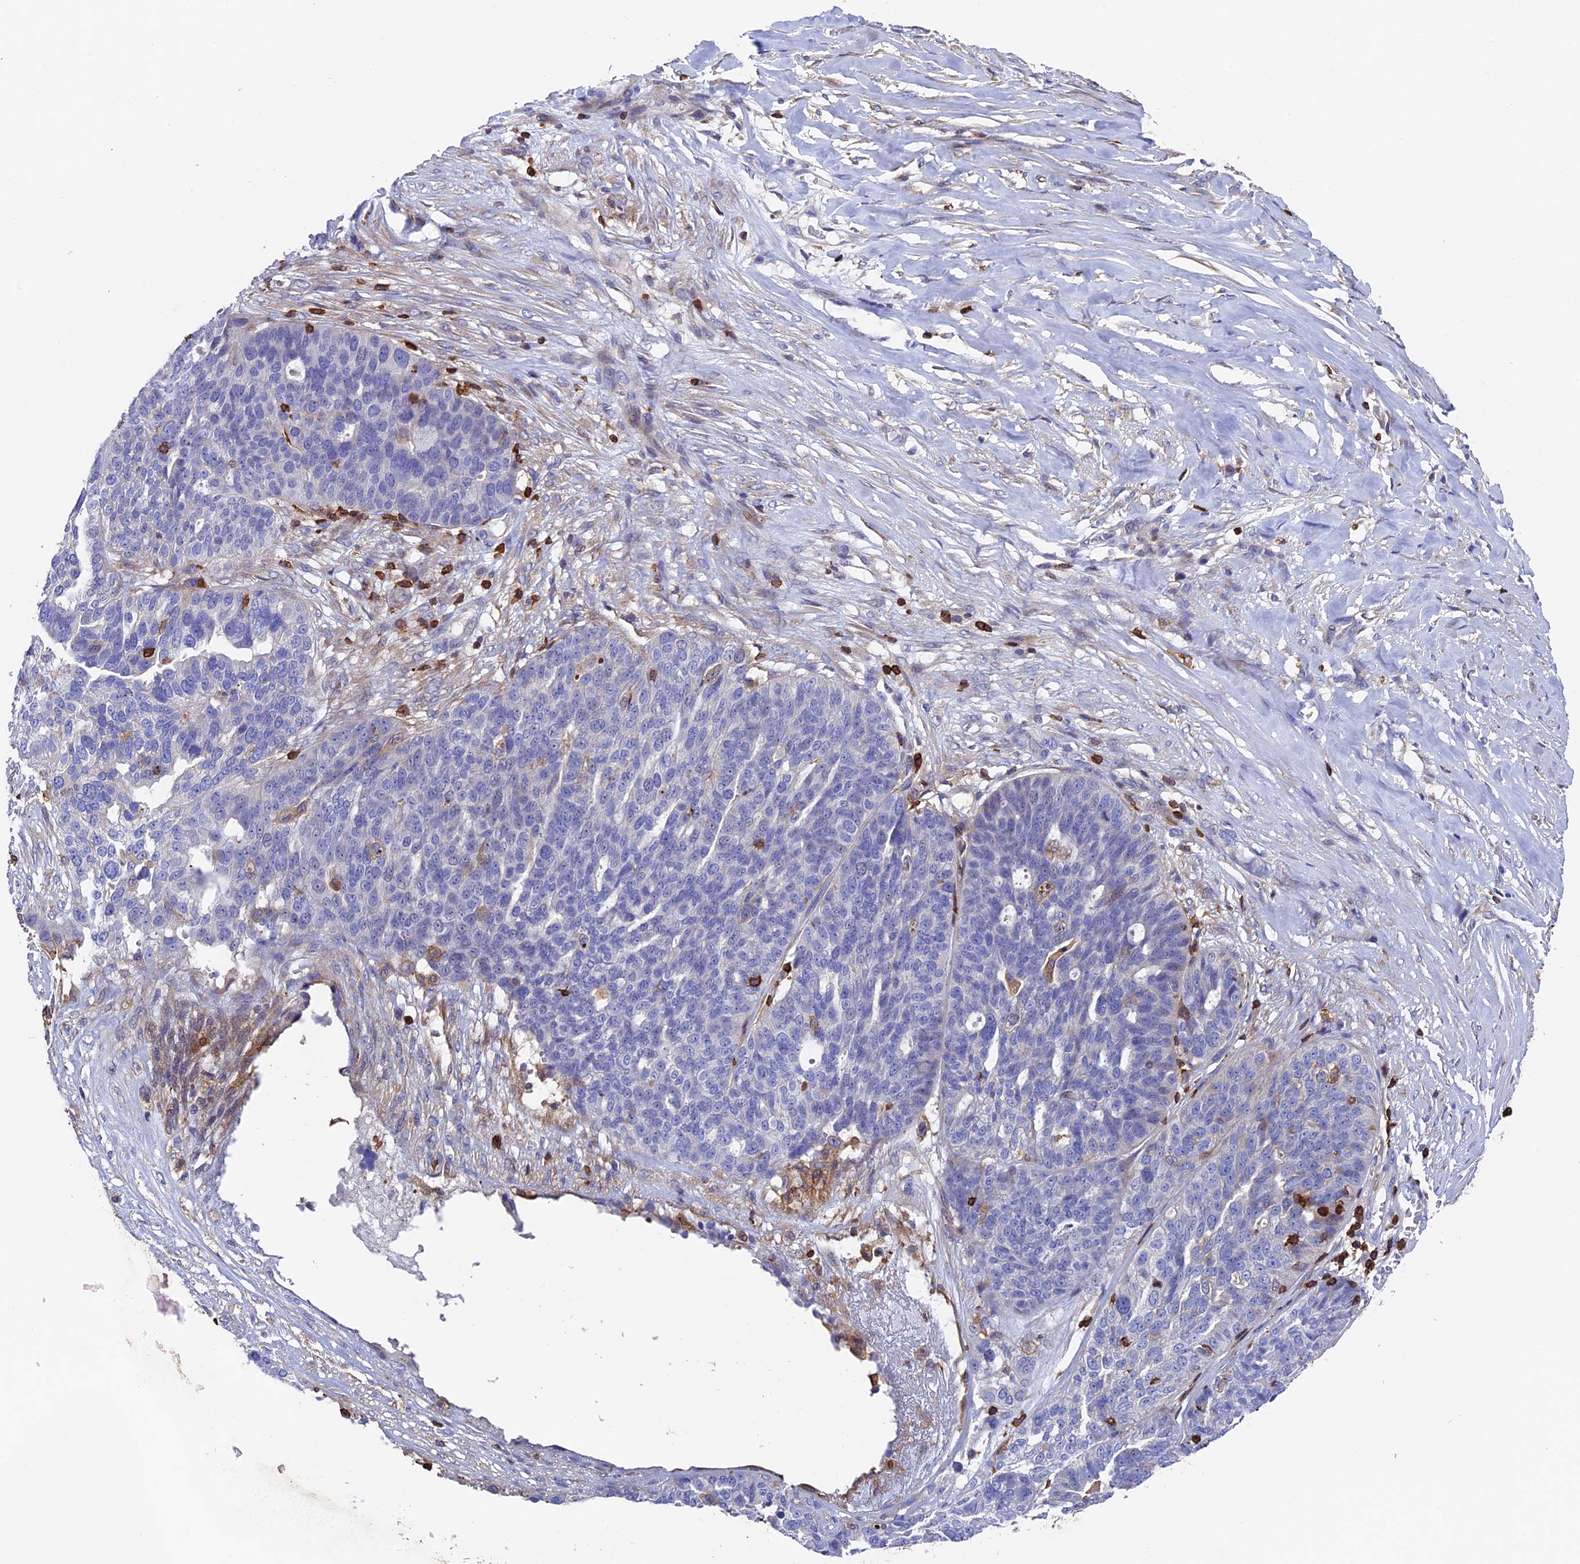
{"staining": {"intensity": "negative", "quantity": "none", "location": "none"}, "tissue": "ovarian cancer", "cell_type": "Tumor cells", "image_type": "cancer", "snomed": [{"axis": "morphology", "description": "Cystadenocarcinoma, serous, NOS"}, {"axis": "topography", "description": "Ovary"}], "caption": "Immunohistochemical staining of human ovarian cancer displays no significant expression in tumor cells.", "gene": "ADAT1", "patient": {"sex": "female", "age": 59}}